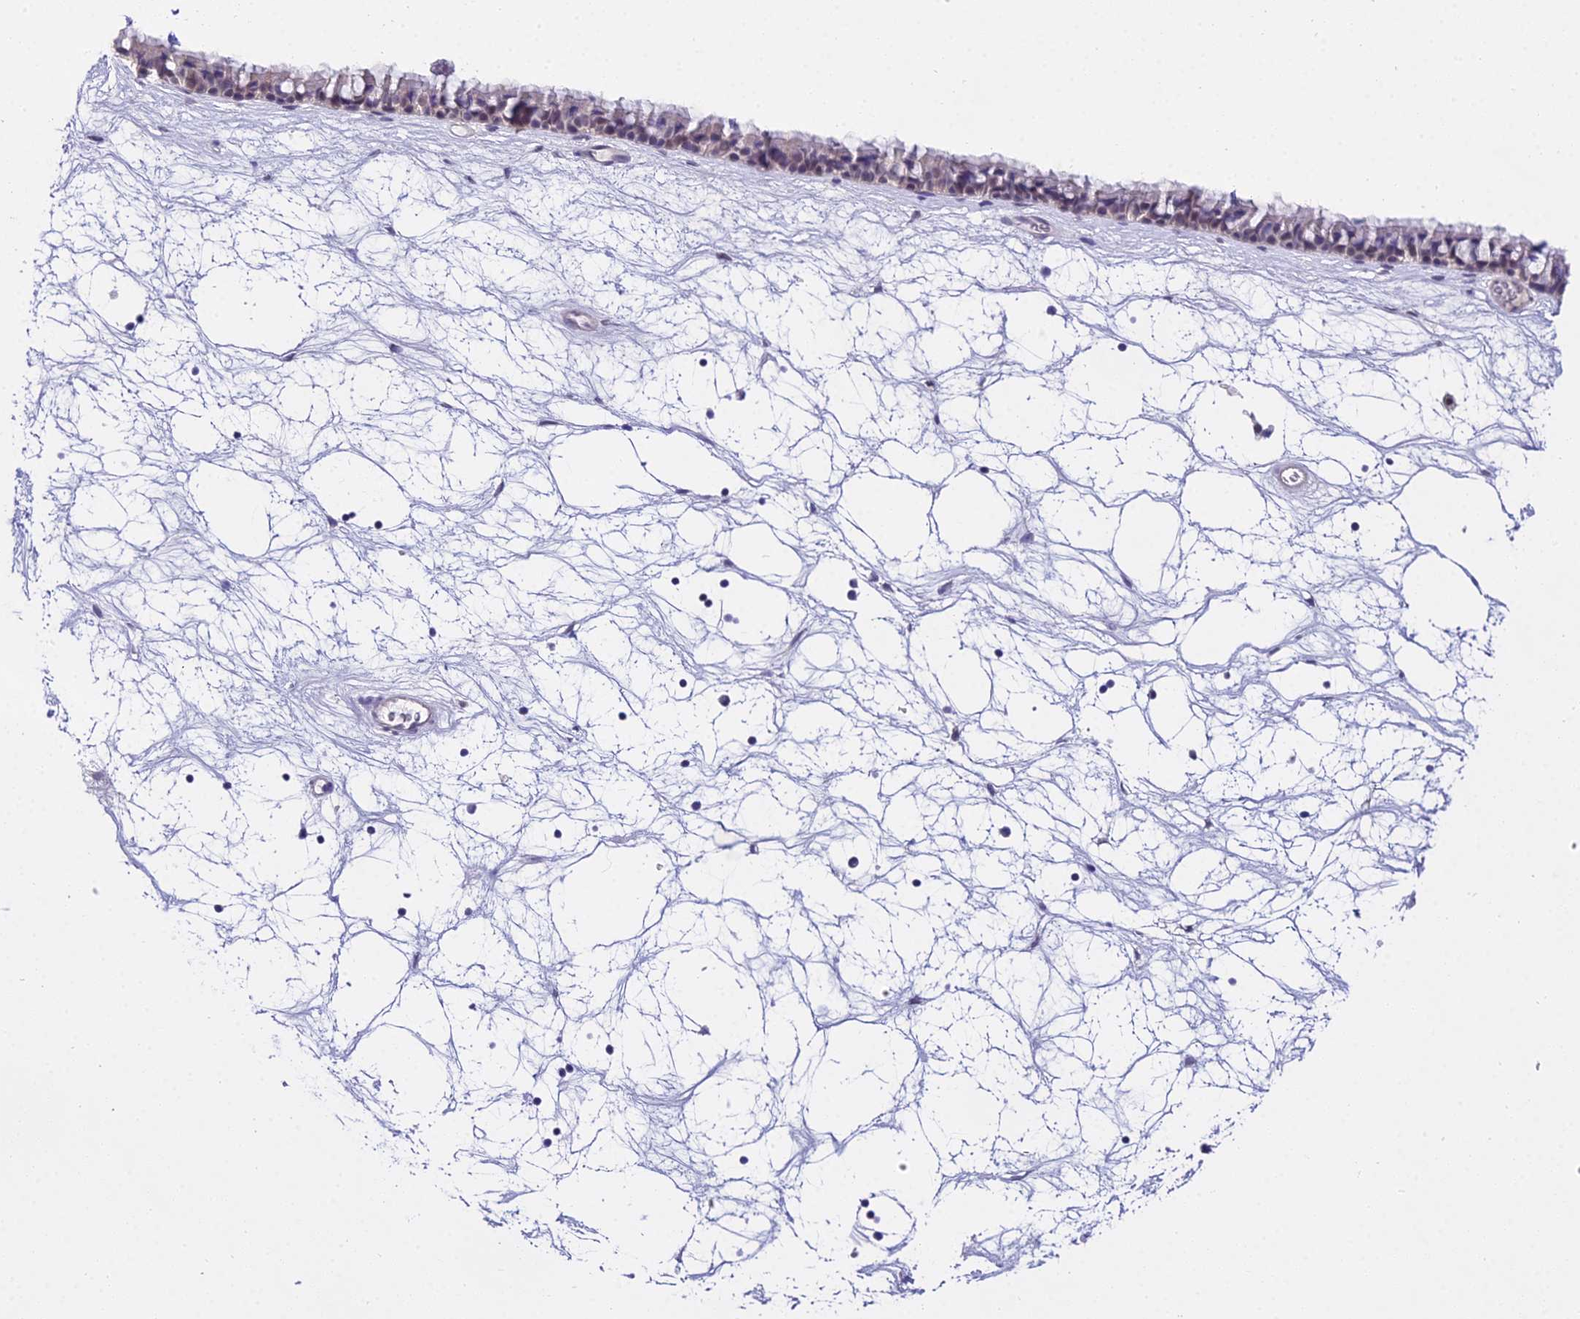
{"staining": {"intensity": "moderate", "quantity": ">75%", "location": "nuclear"}, "tissue": "nasopharynx", "cell_type": "Respiratory epithelial cells", "image_type": "normal", "snomed": [{"axis": "morphology", "description": "Normal tissue, NOS"}, {"axis": "topography", "description": "Nasopharynx"}], "caption": "Nasopharynx stained with DAB IHC displays medium levels of moderate nuclear expression in about >75% of respiratory epithelial cells.", "gene": "MAT2A", "patient": {"sex": "male", "age": 64}}